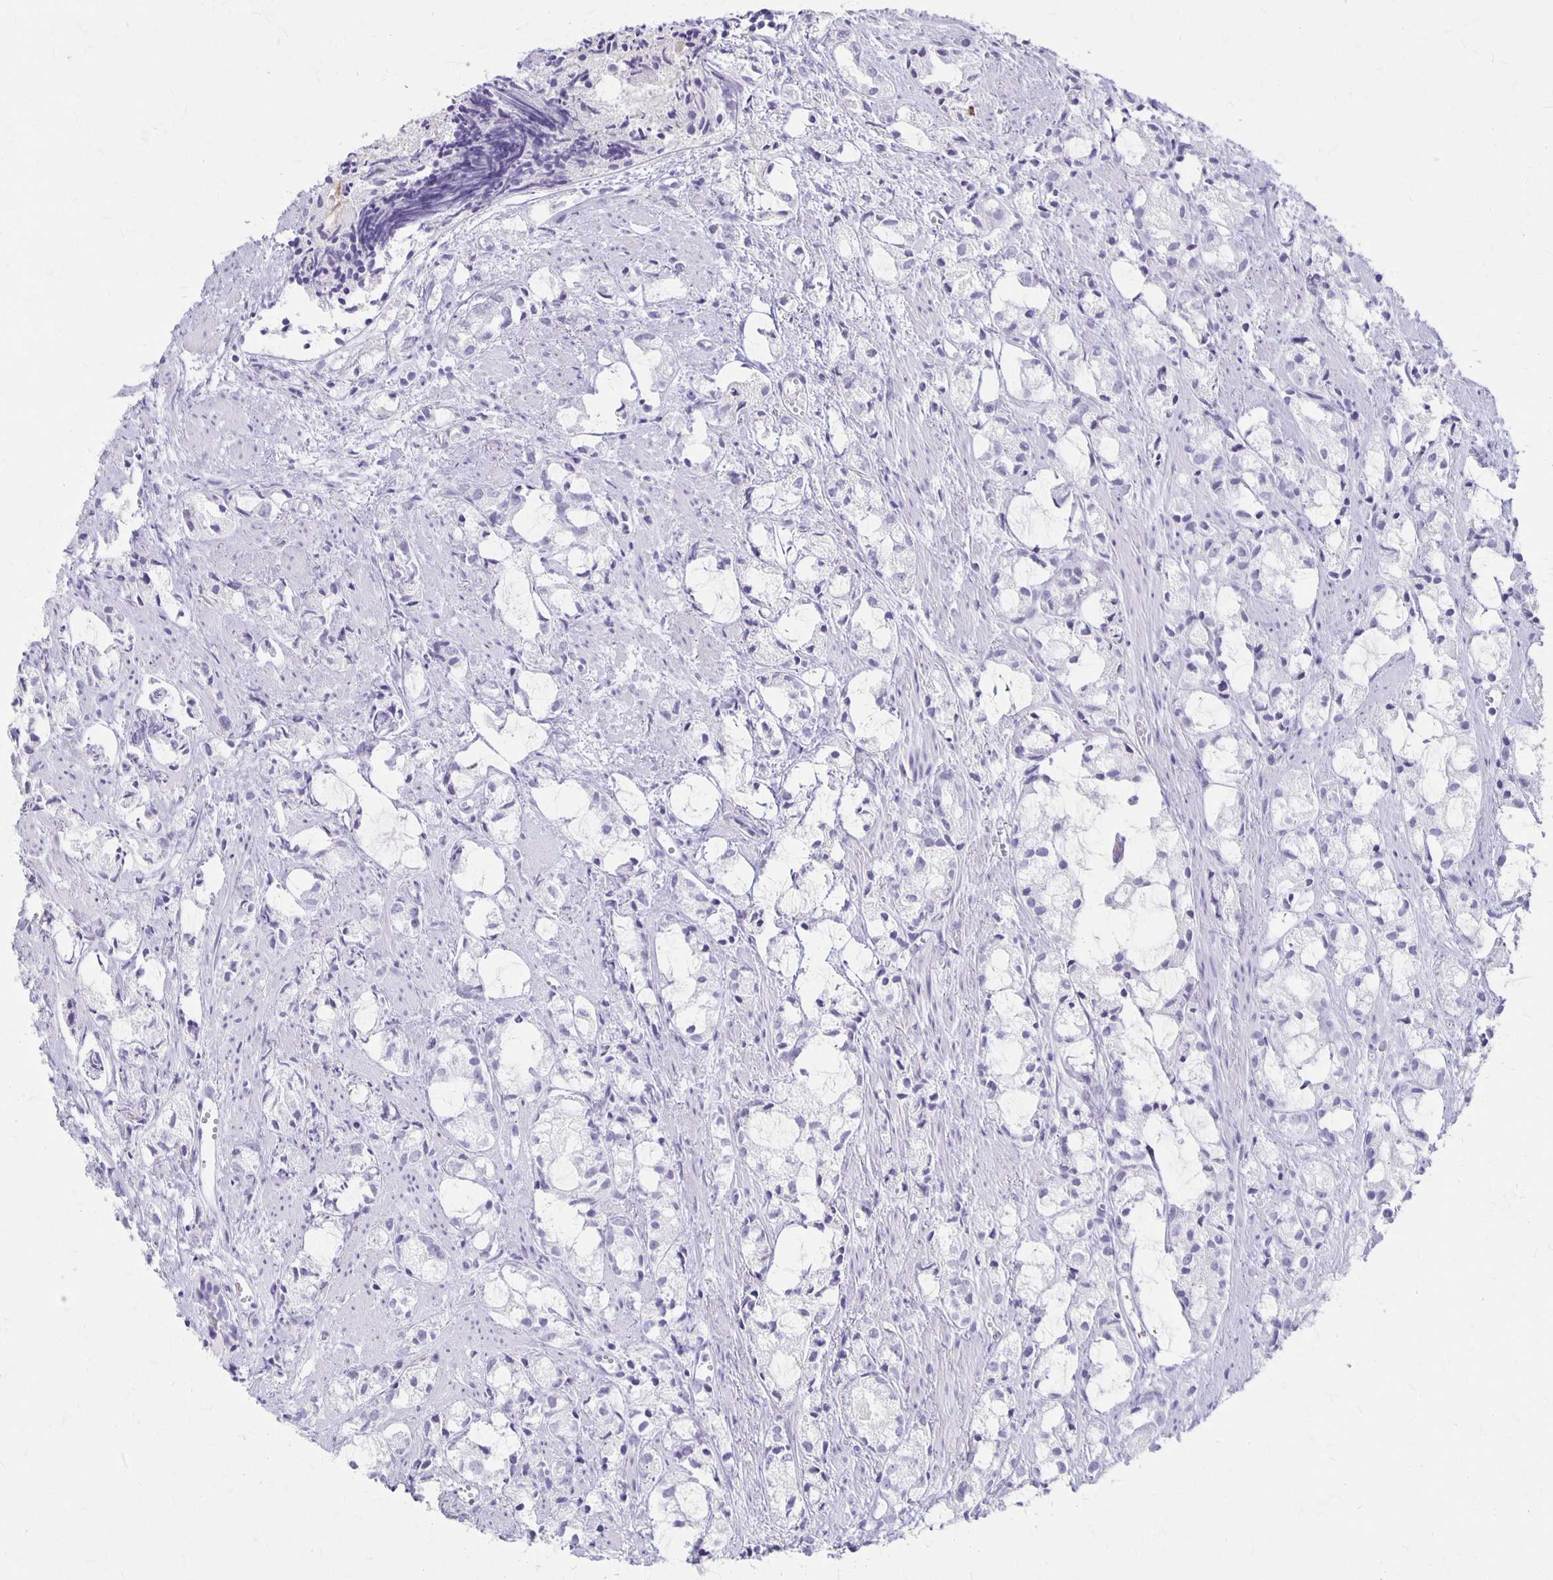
{"staining": {"intensity": "negative", "quantity": "none", "location": "none"}, "tissue": "prostate cancer", "cell_type": "Tumor cells", "image_type": "cancer", "snomed": [{"axis": "morphology", "description": "Adenocarcinoma, High grade"}, {"axis": "topography", "description": "Prostate"}], "caption": "High power microscopy micrograph of an IHC histopathology image of prostate high-grade adenocarcinoma, revealing no significant expression in tumor cells.", "gene": "MAGEC2", "patient": {"sex": "male", "age": 85}}